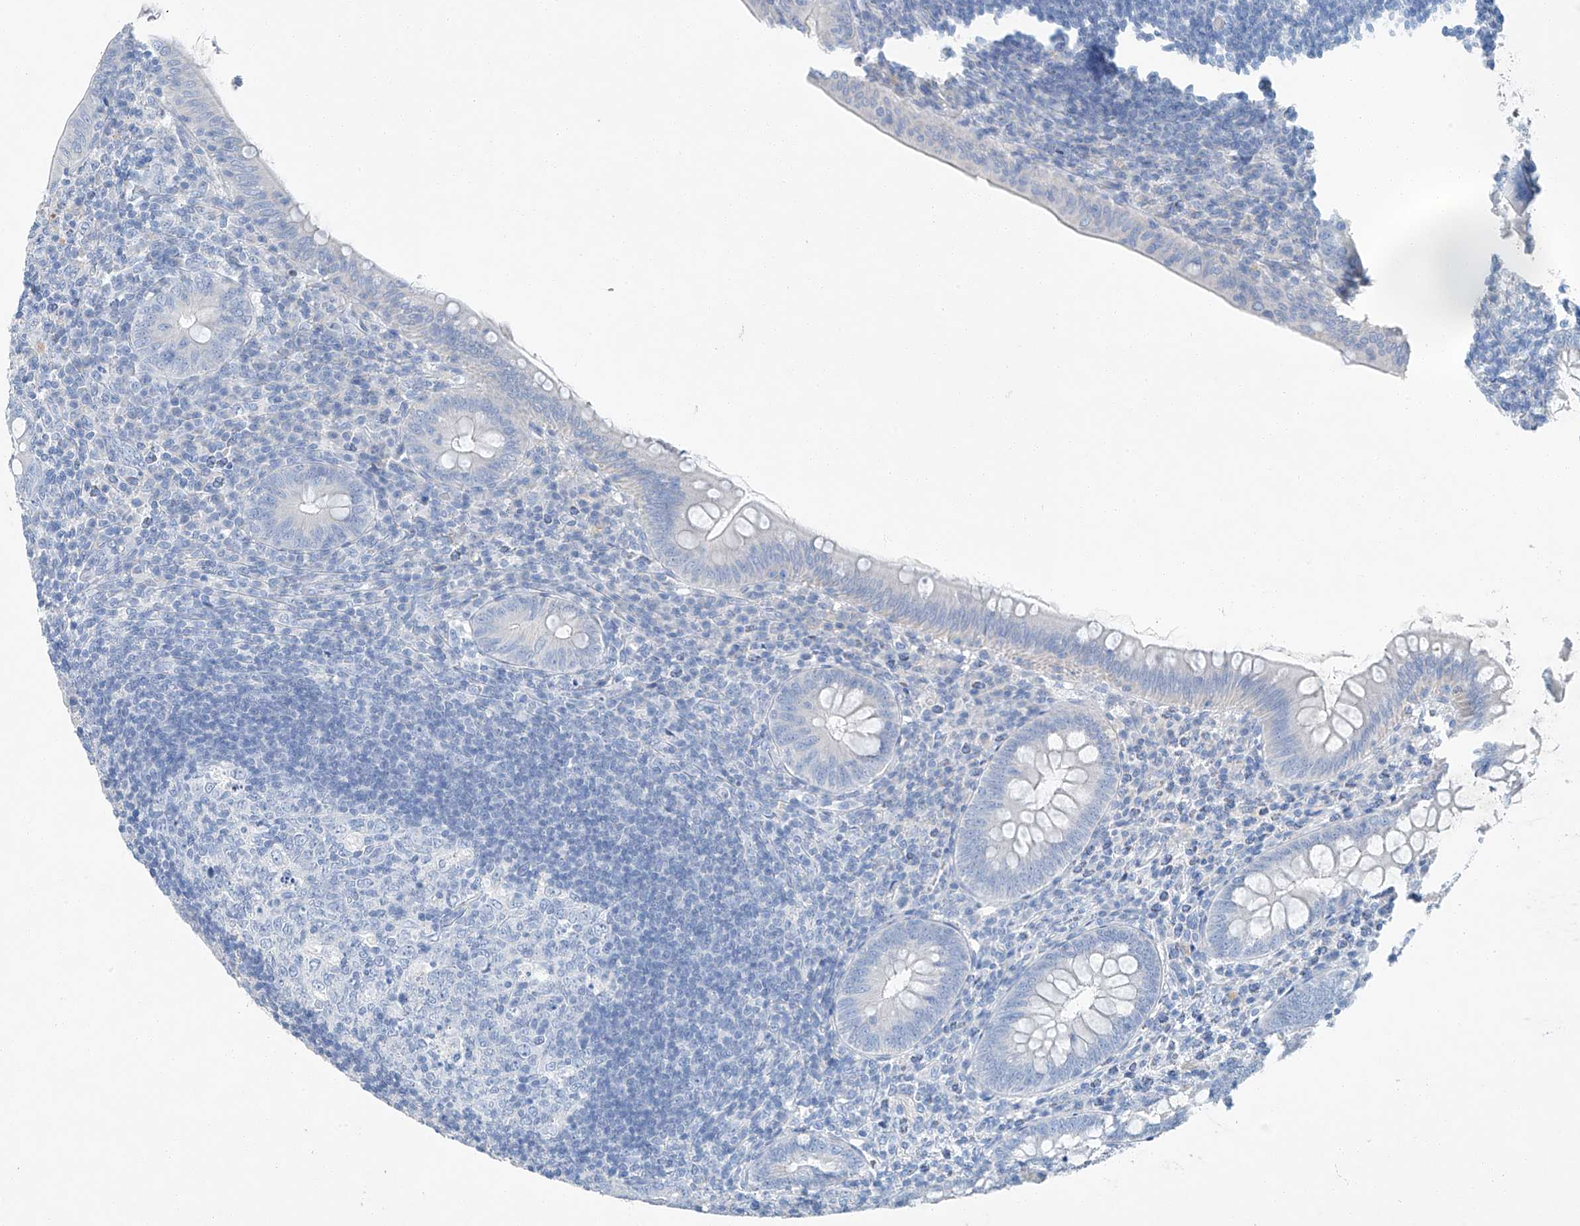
{"staining": {"intensity": "negative", "quantity": "none", "location": "none"}, "tissue": "appendix", "cell_type": "Glandular cells", "image_type": "normal", "snomed": [{"axis": "morphology", "description": "Normal tissue, NOS"}, {"axis": "topography", "description": "Appendix"}], "caption": "Immunohistochemistry (IHC) image of benign human appendix stained for a protein (brown), which shows no staining in glandular cells.", "gene": "C1orf87", "patient": {"sex": "male", "age": 14}}